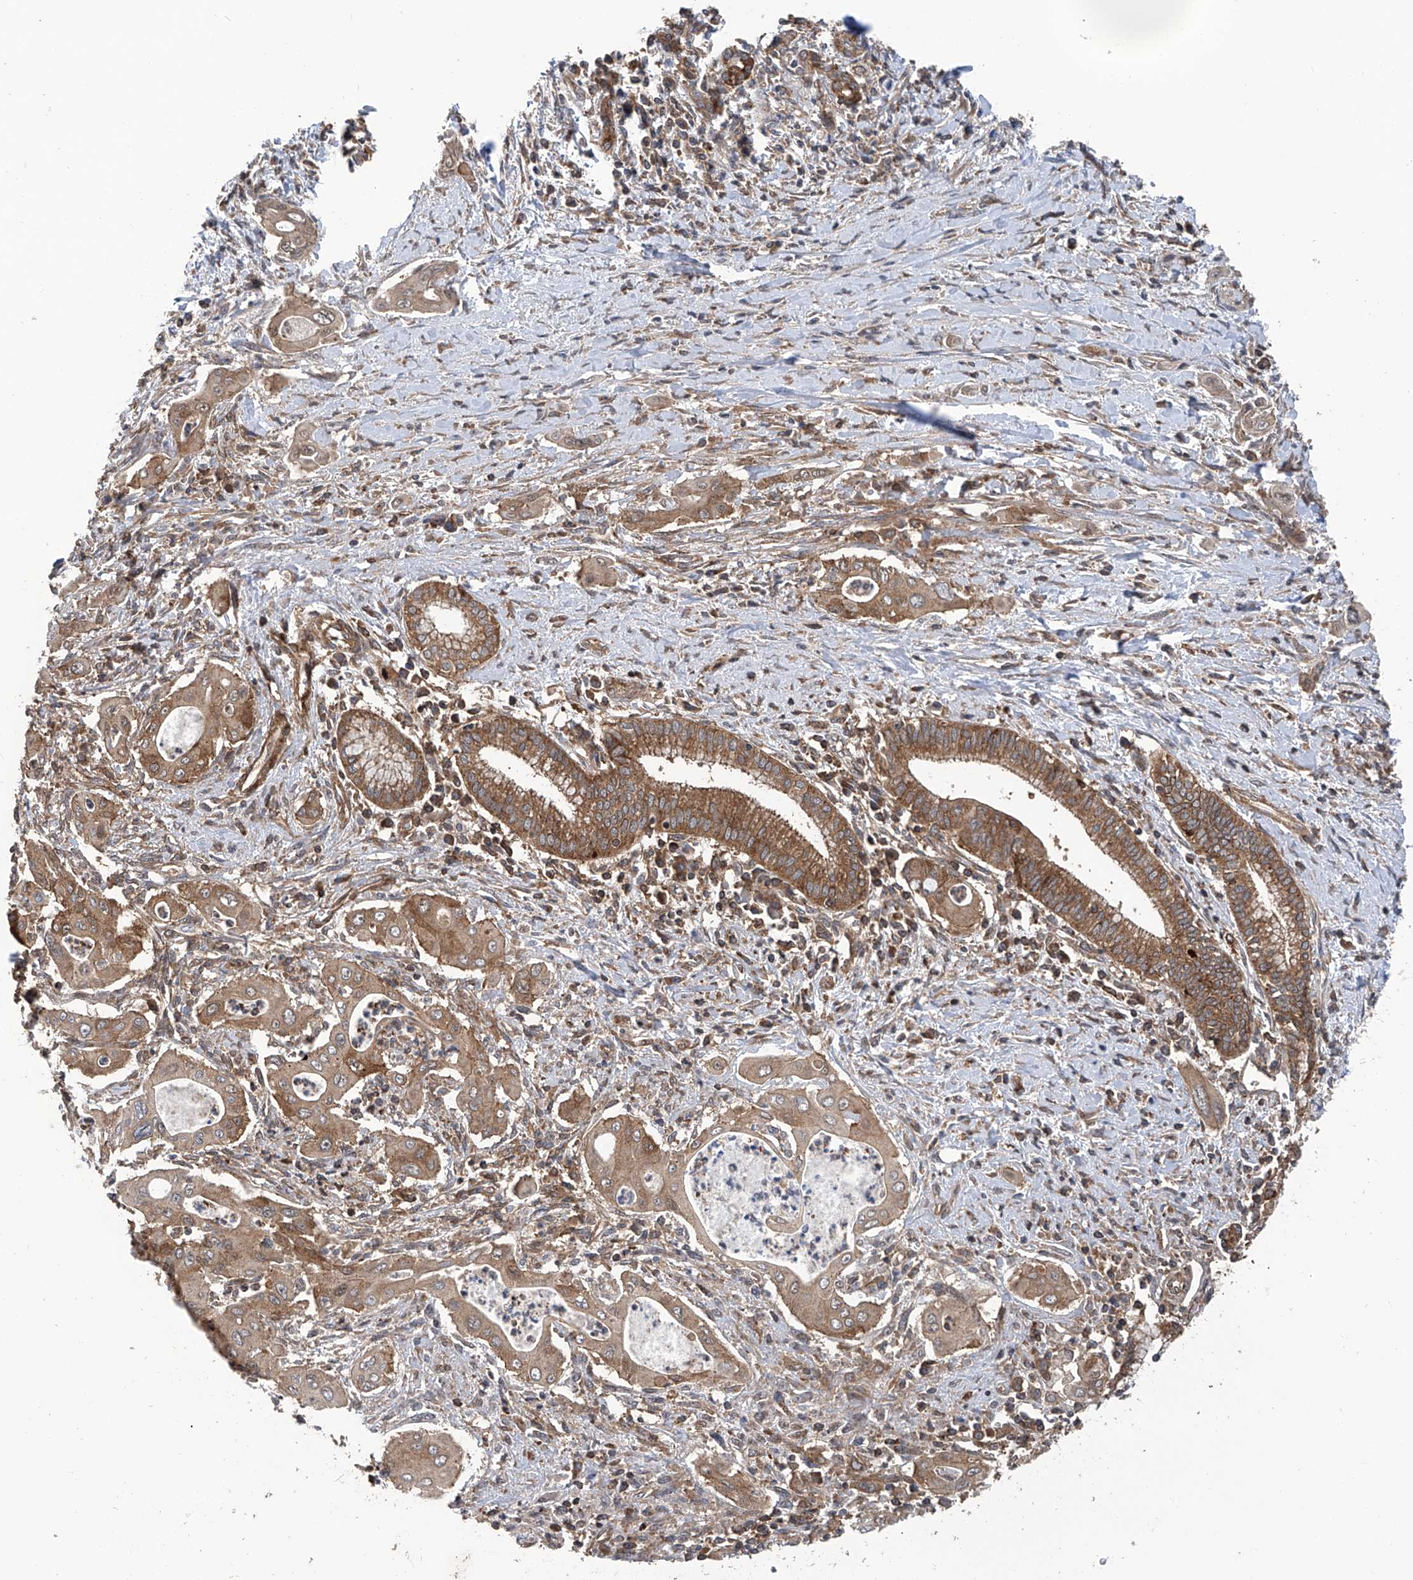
{"staining": {"intensity": "moderate", "quantity": ">75%", "location": "cytoplasmic/membranous"}, "tissue": "pancreatic cancer", "cell_type": "Tumor cells", "image_type": "cancer", "snomed": [{"axis": "morphology", "description": "Adenocarcinoma, NOS"}, {"axis": "topography", "description": "Pancreas"}], "caption": "Pancreatic adenocarcinoma stained with a protein marker exhibits moderate staining in tumor cells.", "gene": "SMAP1", "patient": {"sex": "male", "age": 58}}